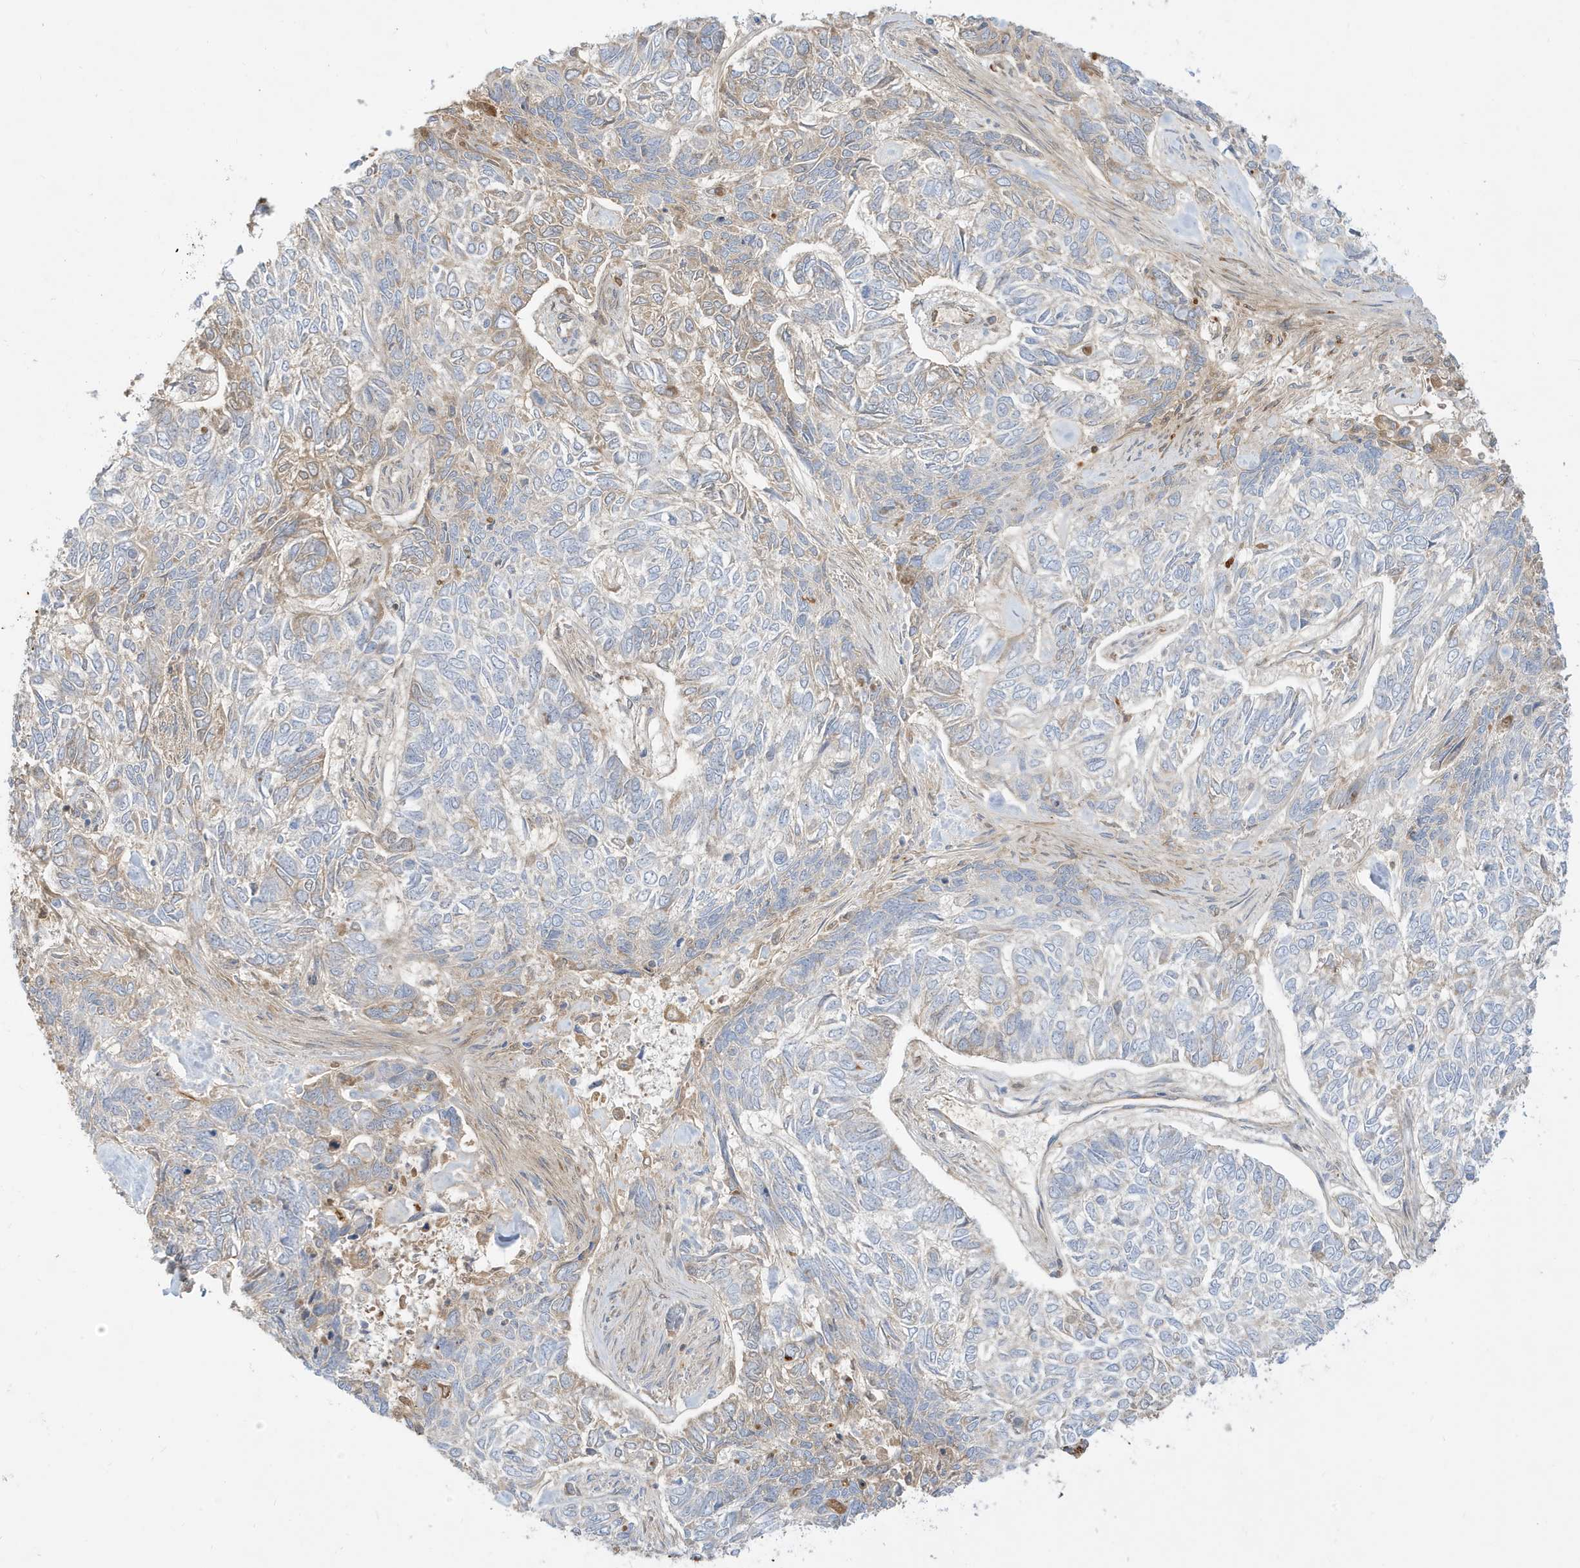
{"staining": {"intensity": "weak", "quantity": "<25%", "location": "cytoplasmic/membranous"}, "tissue": "skin cancer", "cell_type": "Tumor cells", "image_type": "cancer", "snomed": [{"axis": "morphology", "description": "Basal cell carcinoma"}, {"axis": "topography", "description": "Skin"}], "caption": "This is an immunohistochemistry (IHC) photomicrograph of human skin cancer (basal cell carcinoma). There is no positivity in tumor cells.", "gene": "IFT57", "patient": {"sex": "female", "age": 65}}